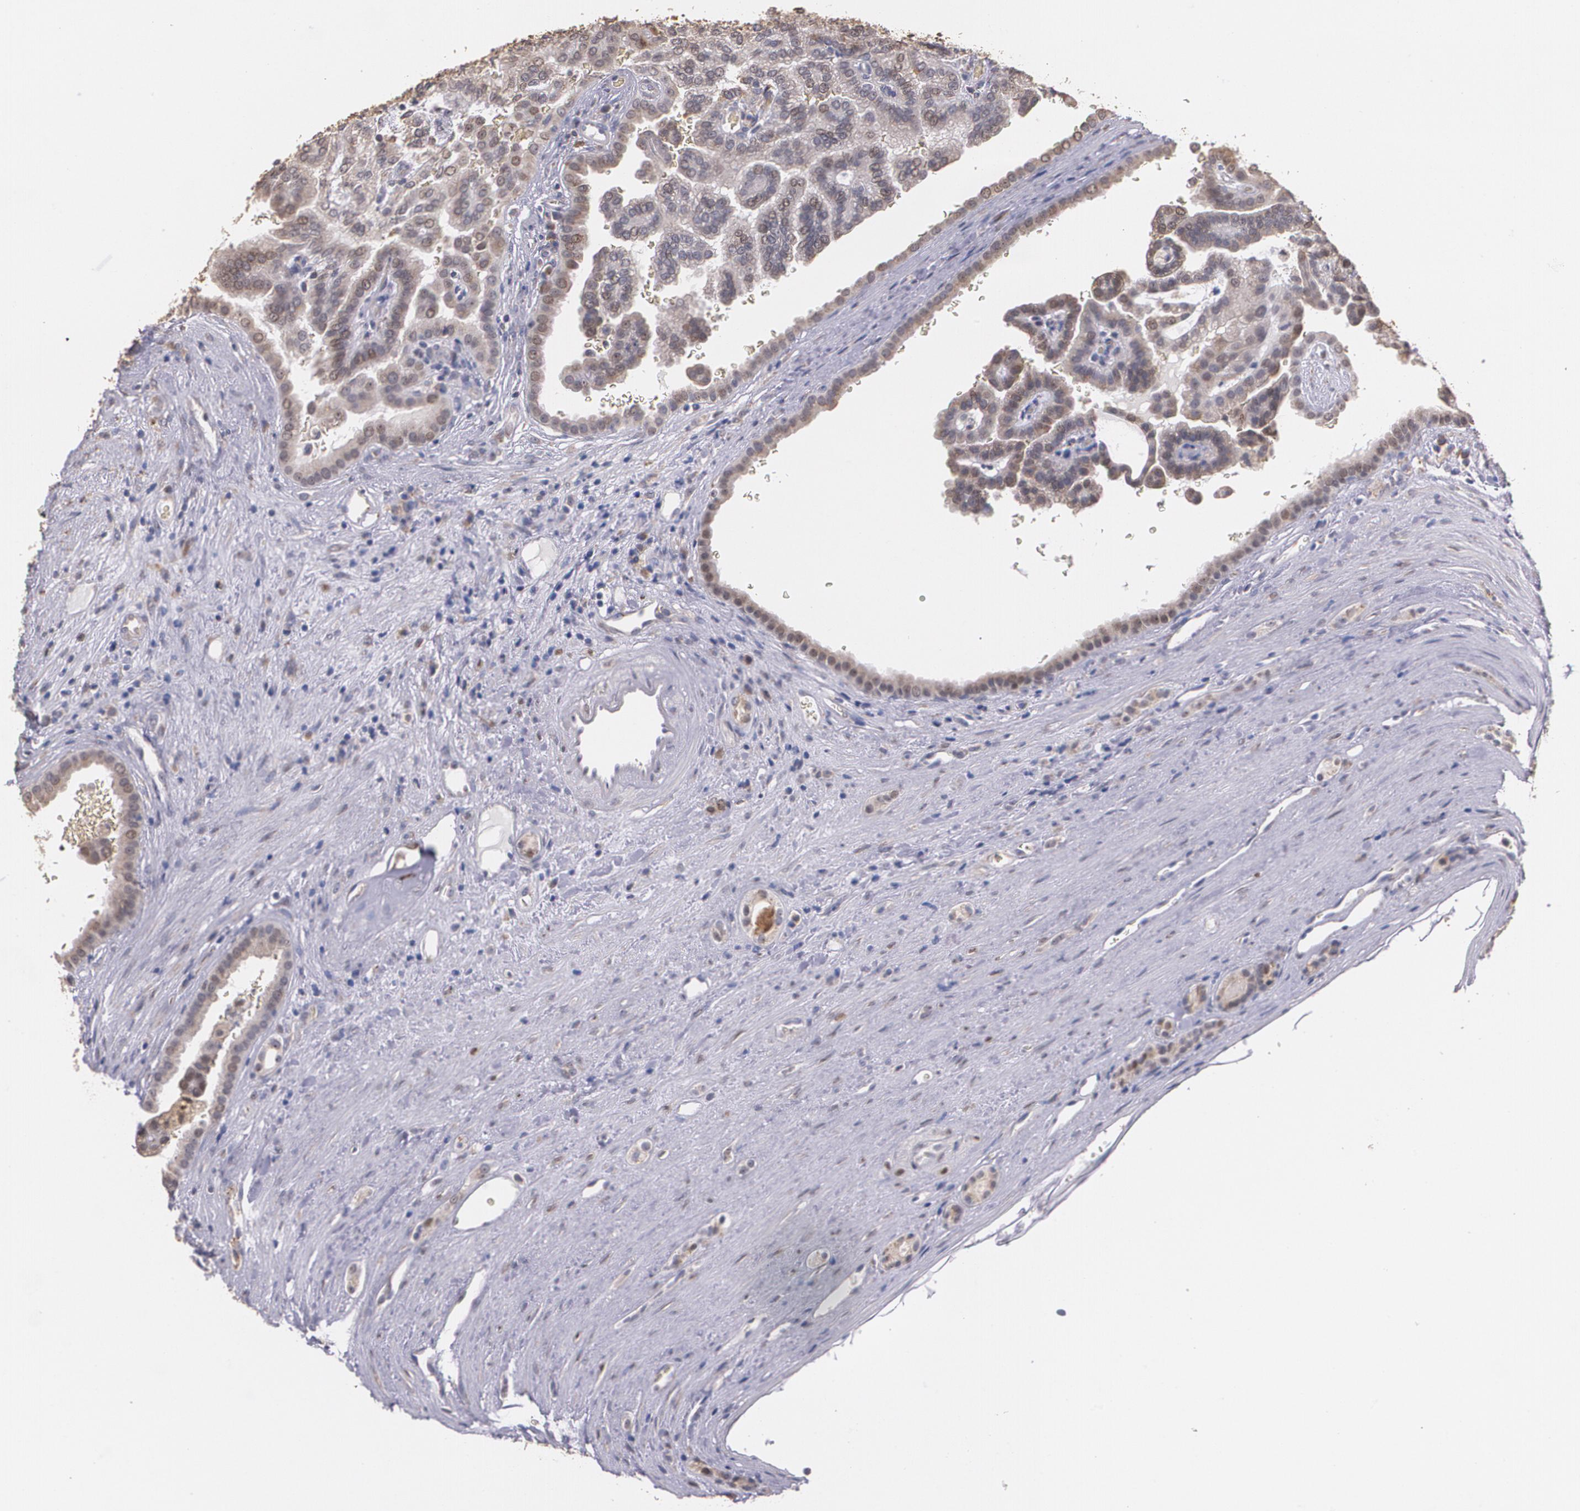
{"staining": {"intensity": "weak", "quantity": ">75%", "location": "cytoplasmic/membranous,nuclear"}, "tissue": "renal cancer", "cell_type": "Tumor cells", "image_type": "cancer", "snomed": [{"axis": "morphology", "description": "Adenocarcinoma, NOS"}, {"axis": "topography", "description": "Kidney"}], "caption": "Renal cancer (adenocarcinoma) stained with a protein marker demonstrates weak staining in tumor cells.", "gene": "ATF3", "patient": {"sex": "male", "age": 61}}